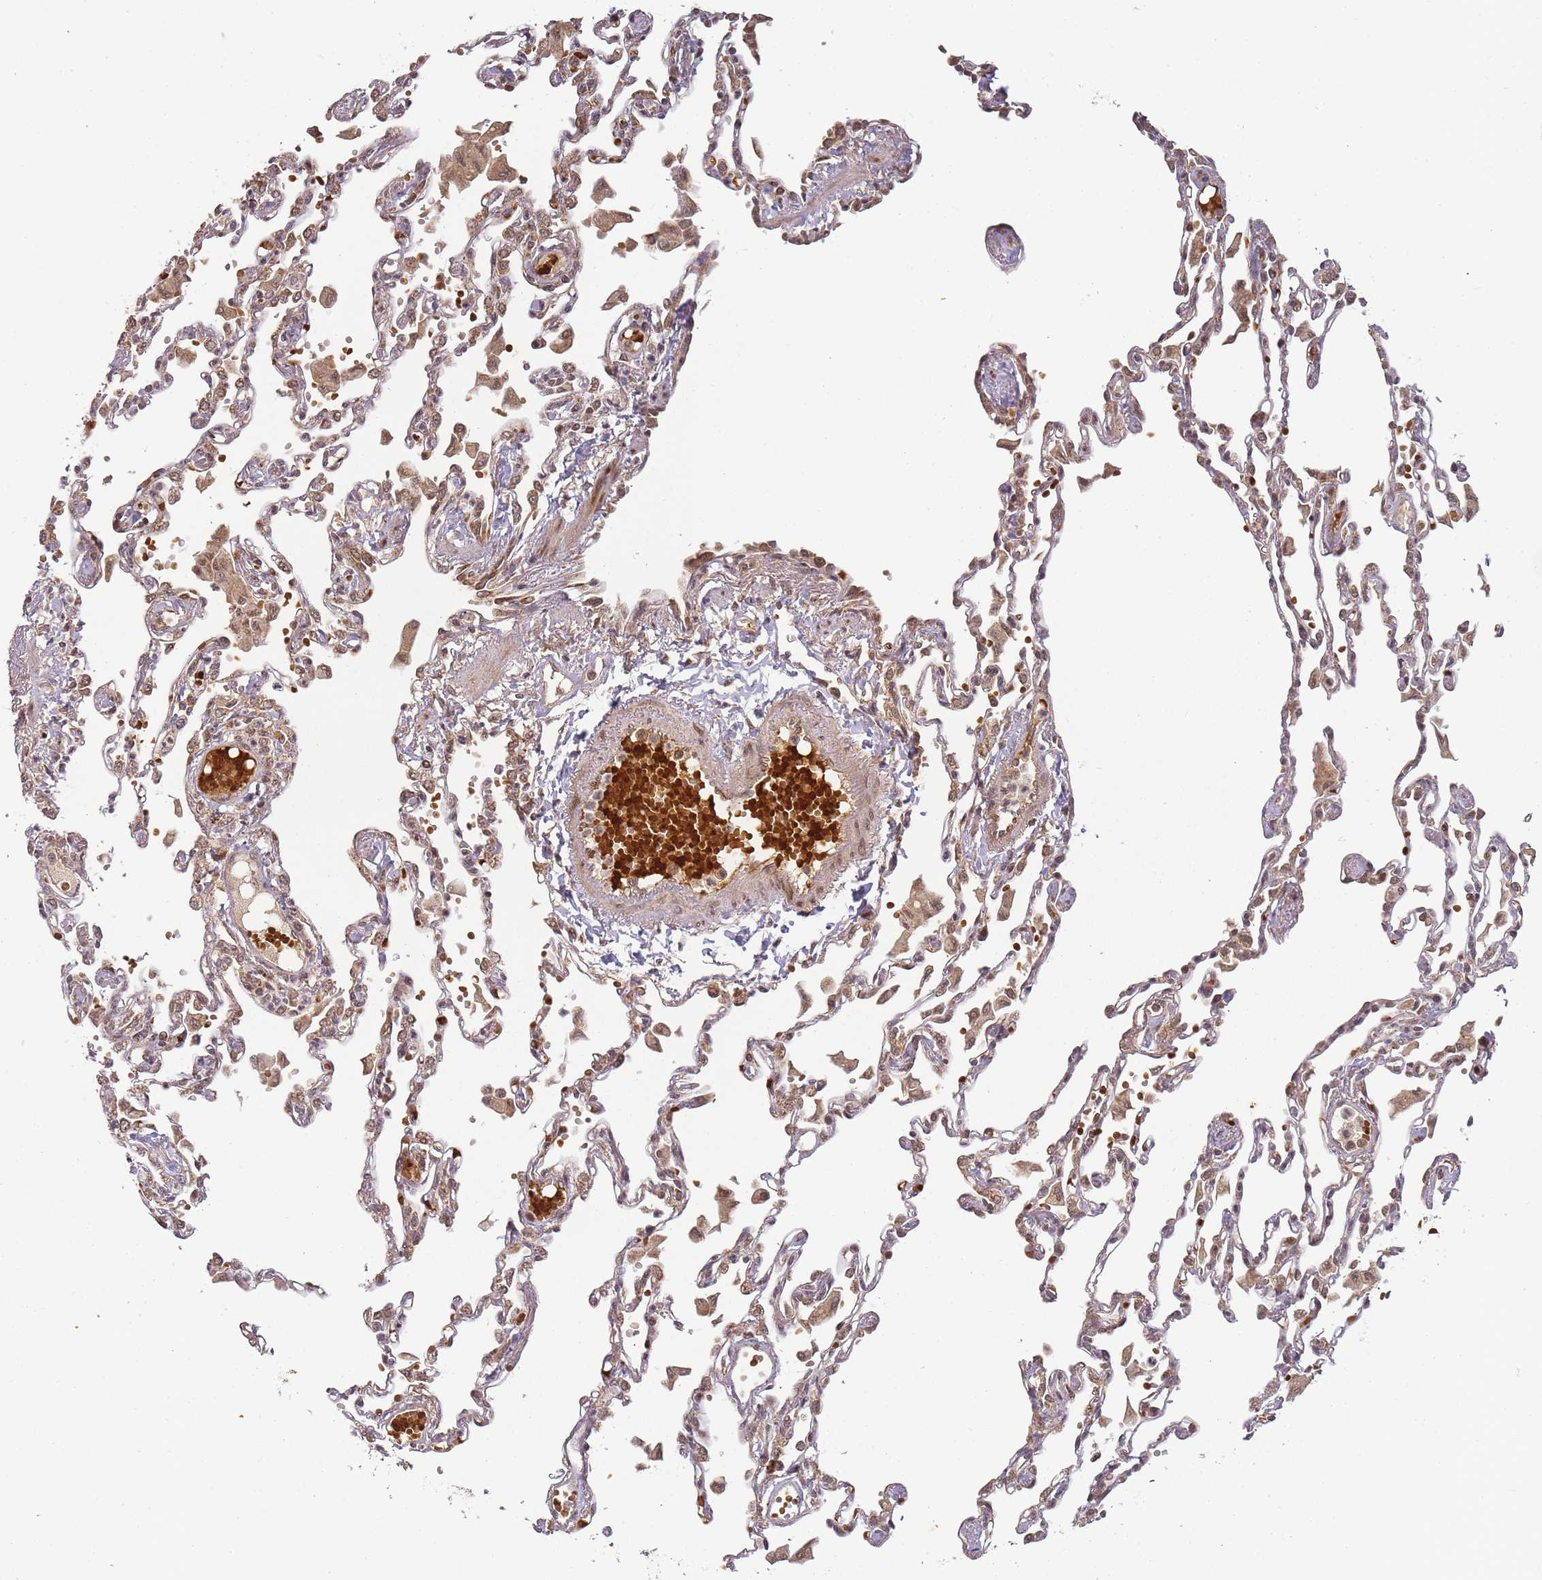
{"staining": {"intensity": "weak", "quantity": "25%-75%", "location": "cytoplasmic/membranous,nuclear"}, "tissue": "lung", "cell_type": "Alveolar cells", "image_type": "normal", "snomed": [{"axis": "morphology", "description": "Normal tissue, NOS"}, {"axis": "topography", "description": "Bronchus"}, {"axis": "topography", "description": "Lung"}], "caption": "Protein staining of unremarkable lung reveals weak cytoplasmic/membranous,nuclear positivity in approximately 25%-75% of alveolar cells.", "gene": "ZNF497", "patient": {"sex": "female", "age": 49}}